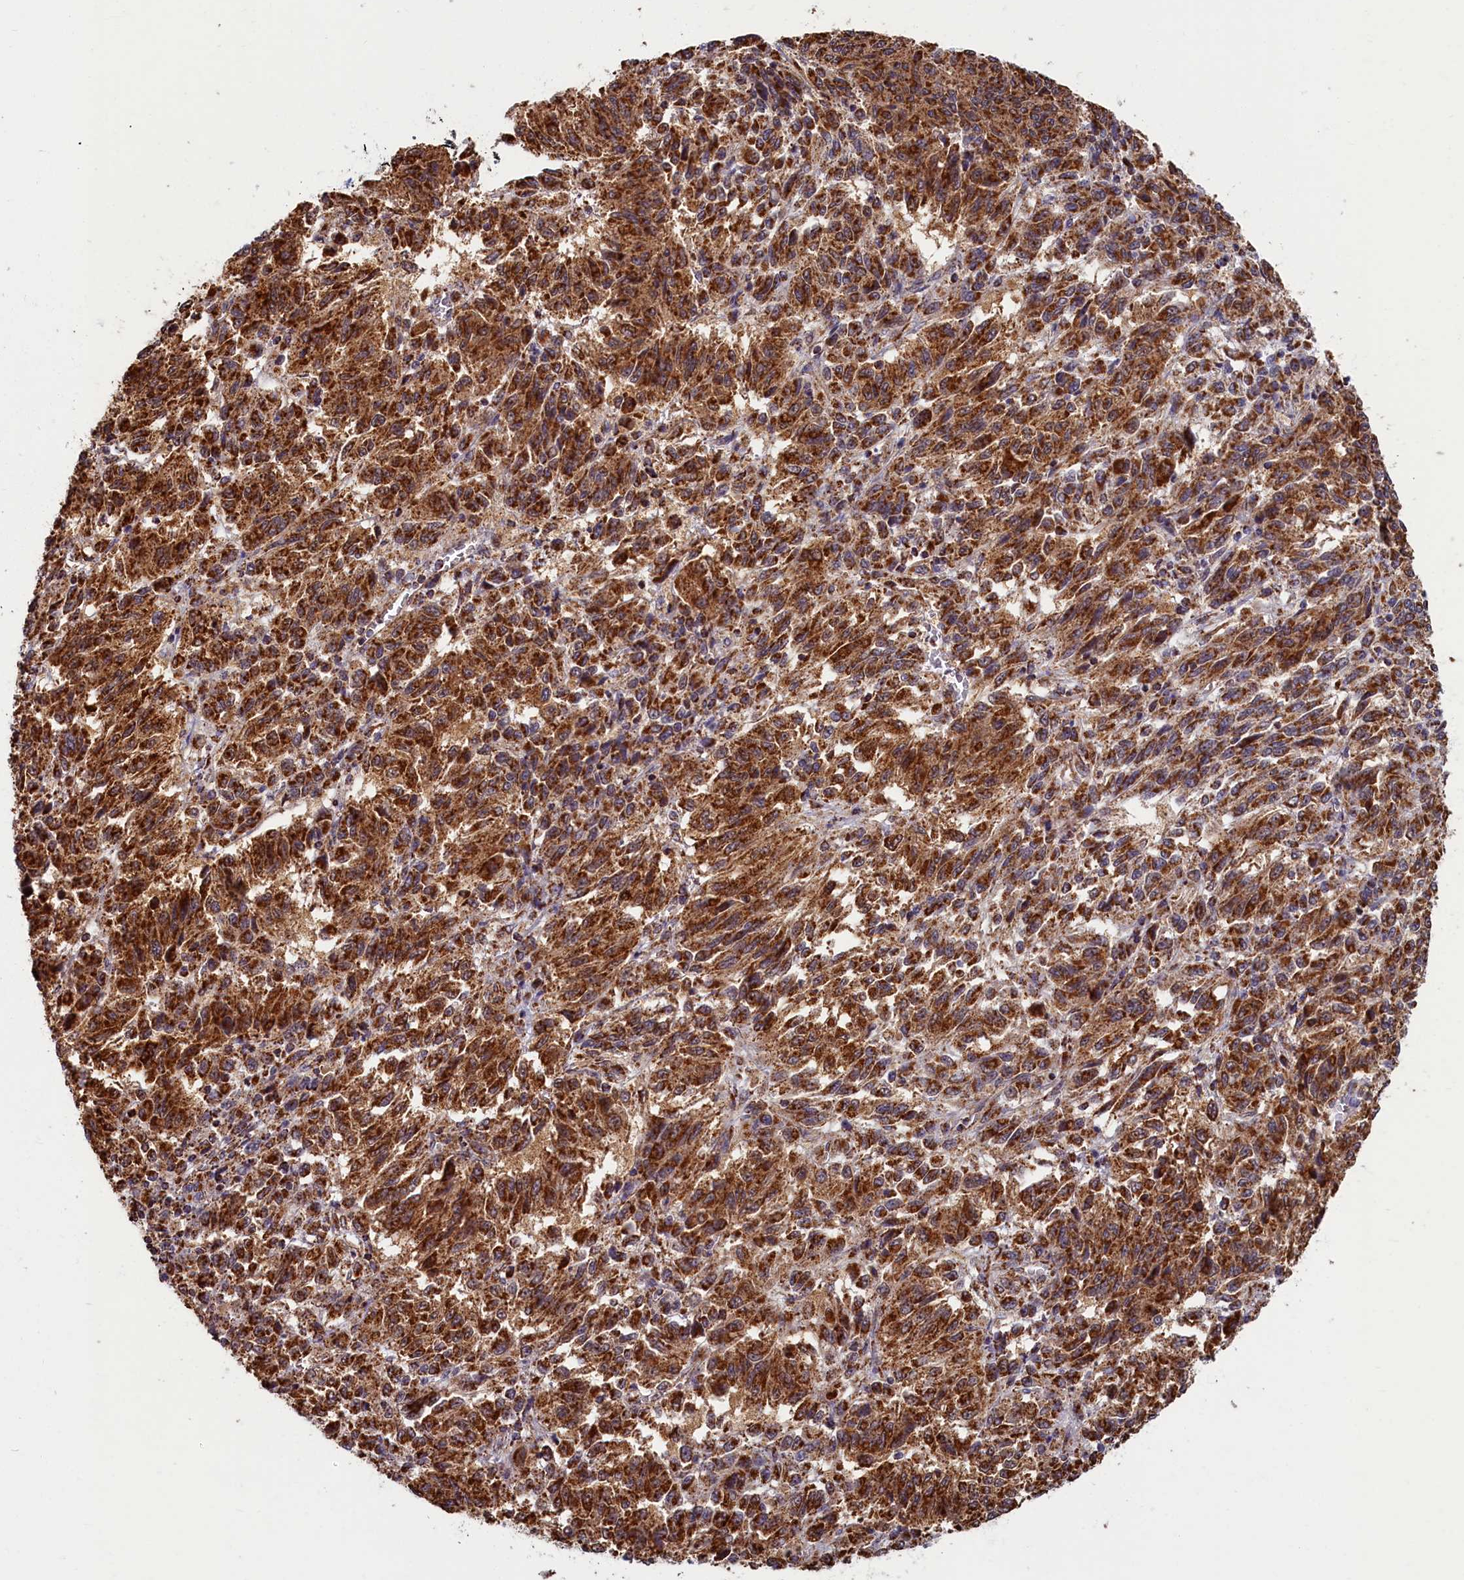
{"staining": {"intensity": "strong", "quantity": ">75%", "location": "cytoplasmic/membranous"}, "tissue": "melanoma", "cell_type": "Tumor cells", "image_type": "cancer", "snomed": [{"axis": "morphology", "description": "Malignant melanoma, Metastatic site"}, {"axis": "topography", "description": "Lung"}], "caption": "Protein expression analysis of human malignant melanoma (metastatic site) reveals strong cytoplasmic/membranous positivity in approximately >75% of tumor cells.", "gene": "SPR", "patient": {"sex": "male", "age": 64}}